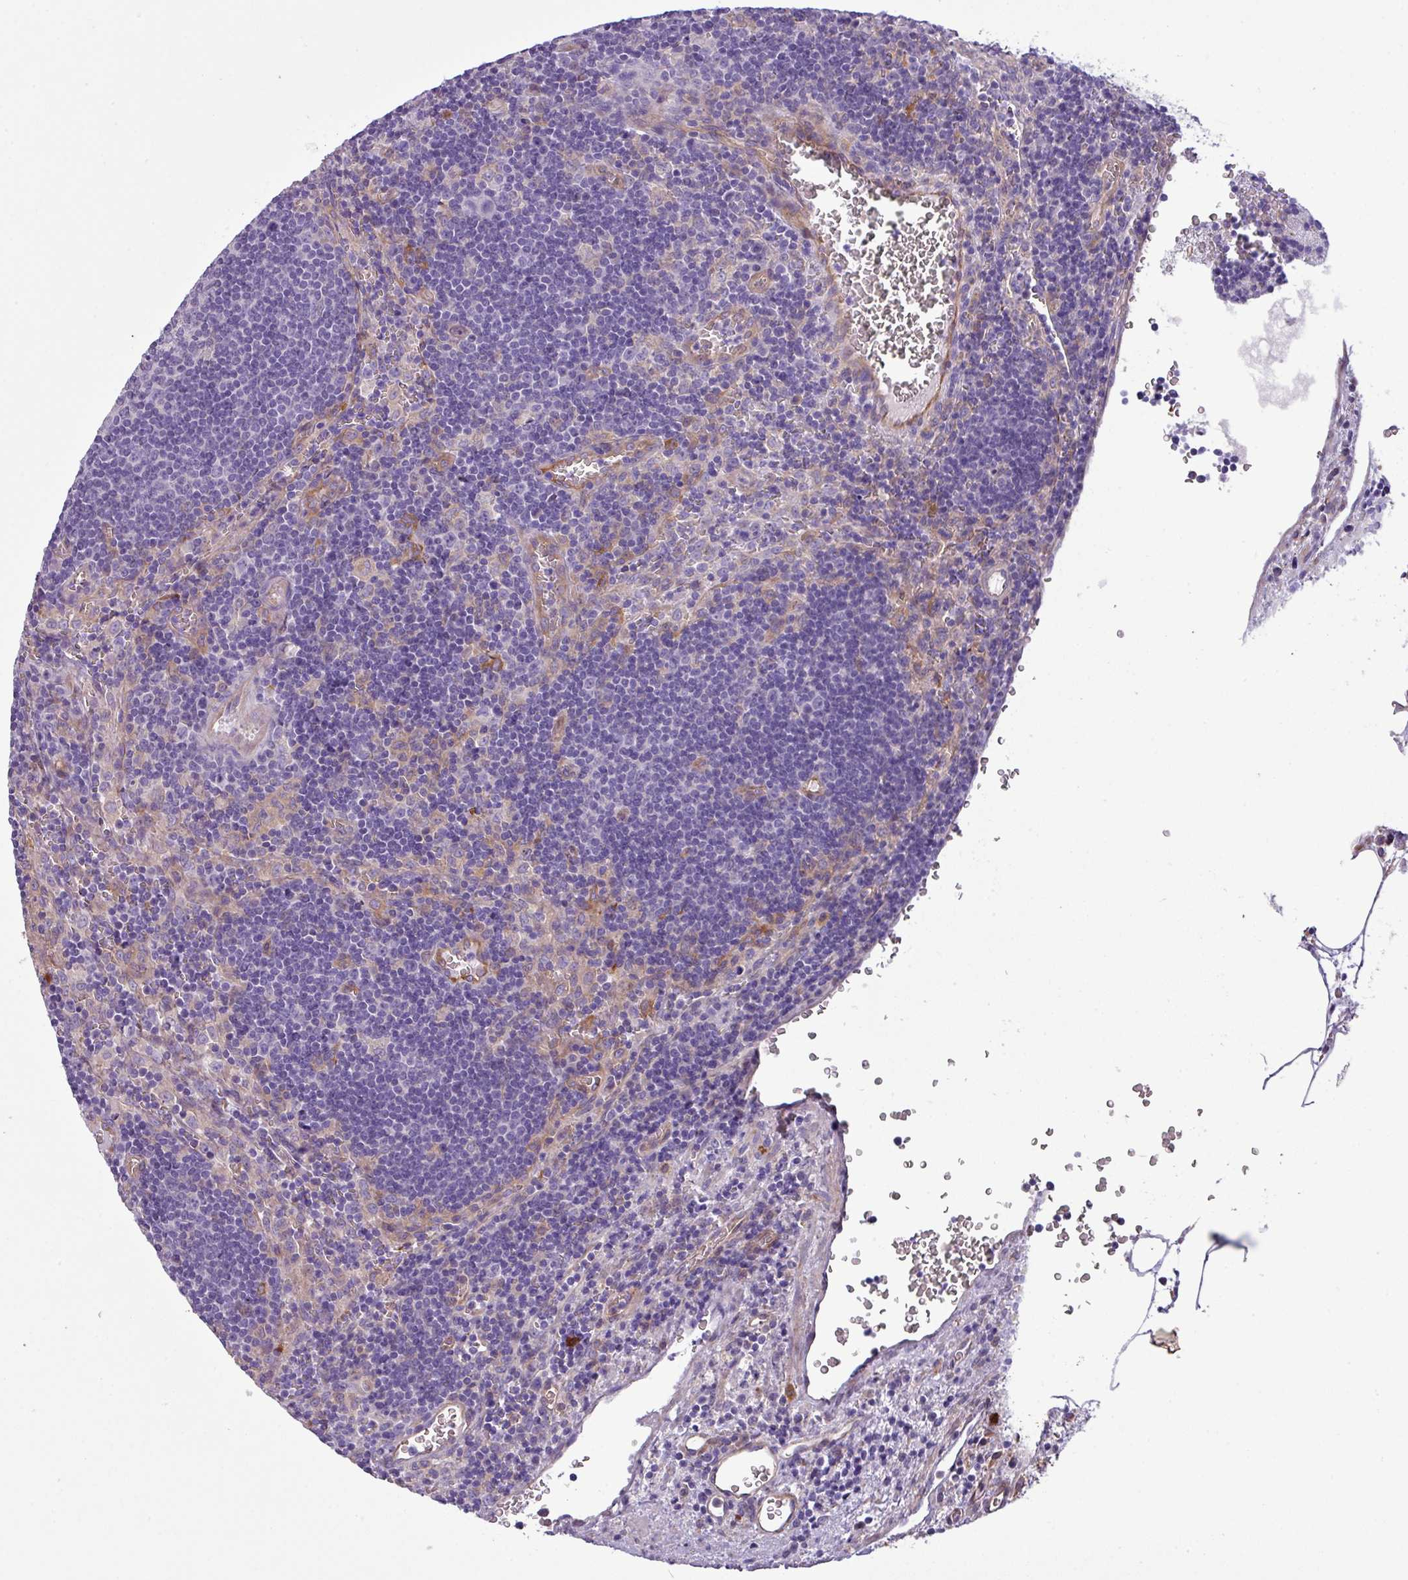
{"staining": {"intensity": "negative", "quantity": "none", "location": "none"}, "tissue": "lymph node", "cell_type": "Germinal center cells", "image_type": "normal", "snomed": [{"axis": "morphology", "description": "Normal tissue, NOS"}, {"axis": "topography", "description": "Lymph node"}], "caption": "The micrograph shows no significant staining in germinal center cells of lymph node.", "gene": "KIRREL3", "patient": {"sex": "male", "age": 50}}